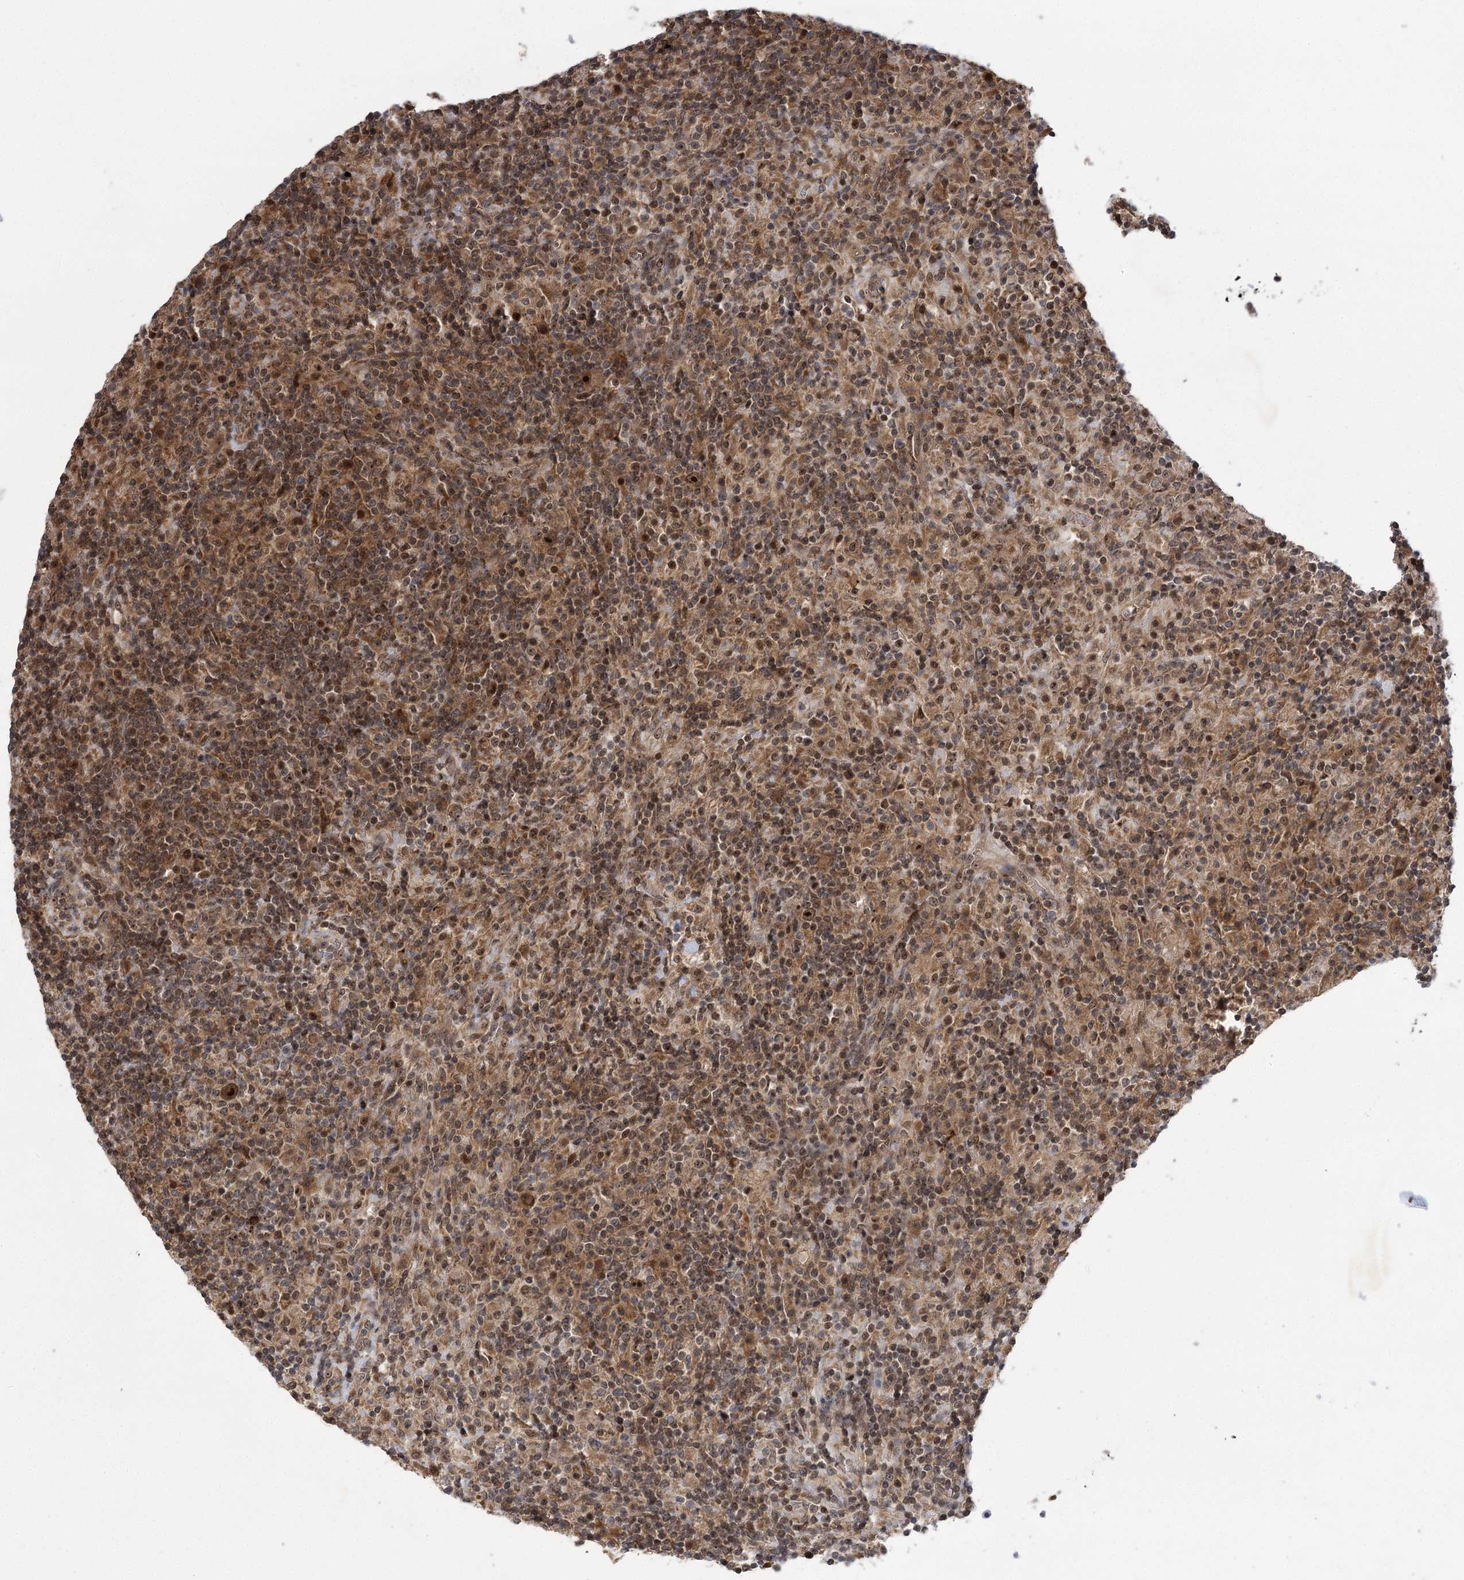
{"staining": {"intensity": "moderate", "quantity": ">75%", "location": "nuclear"}, "tissue": "lymphoma", "cell_type": "Tumor cells", "image_type": "cancer", "snomed": [{"axis": "morphology", "description": "Hodgkin's disease, NOS"}, {"axis": "topography", "description": "Lymph node"}], "caption": "Brown immunohistochemical staining in human Hodgkin's disease demonstrates moderate nuclear expression in approximately >75% of tumor cells. Using DAB (brown) and hematoxylin (blue) stains, captured at high magnification using brightfield microscopy.", "gene": "SERGEF", "patient": {"sex": "male", "age": 70}}